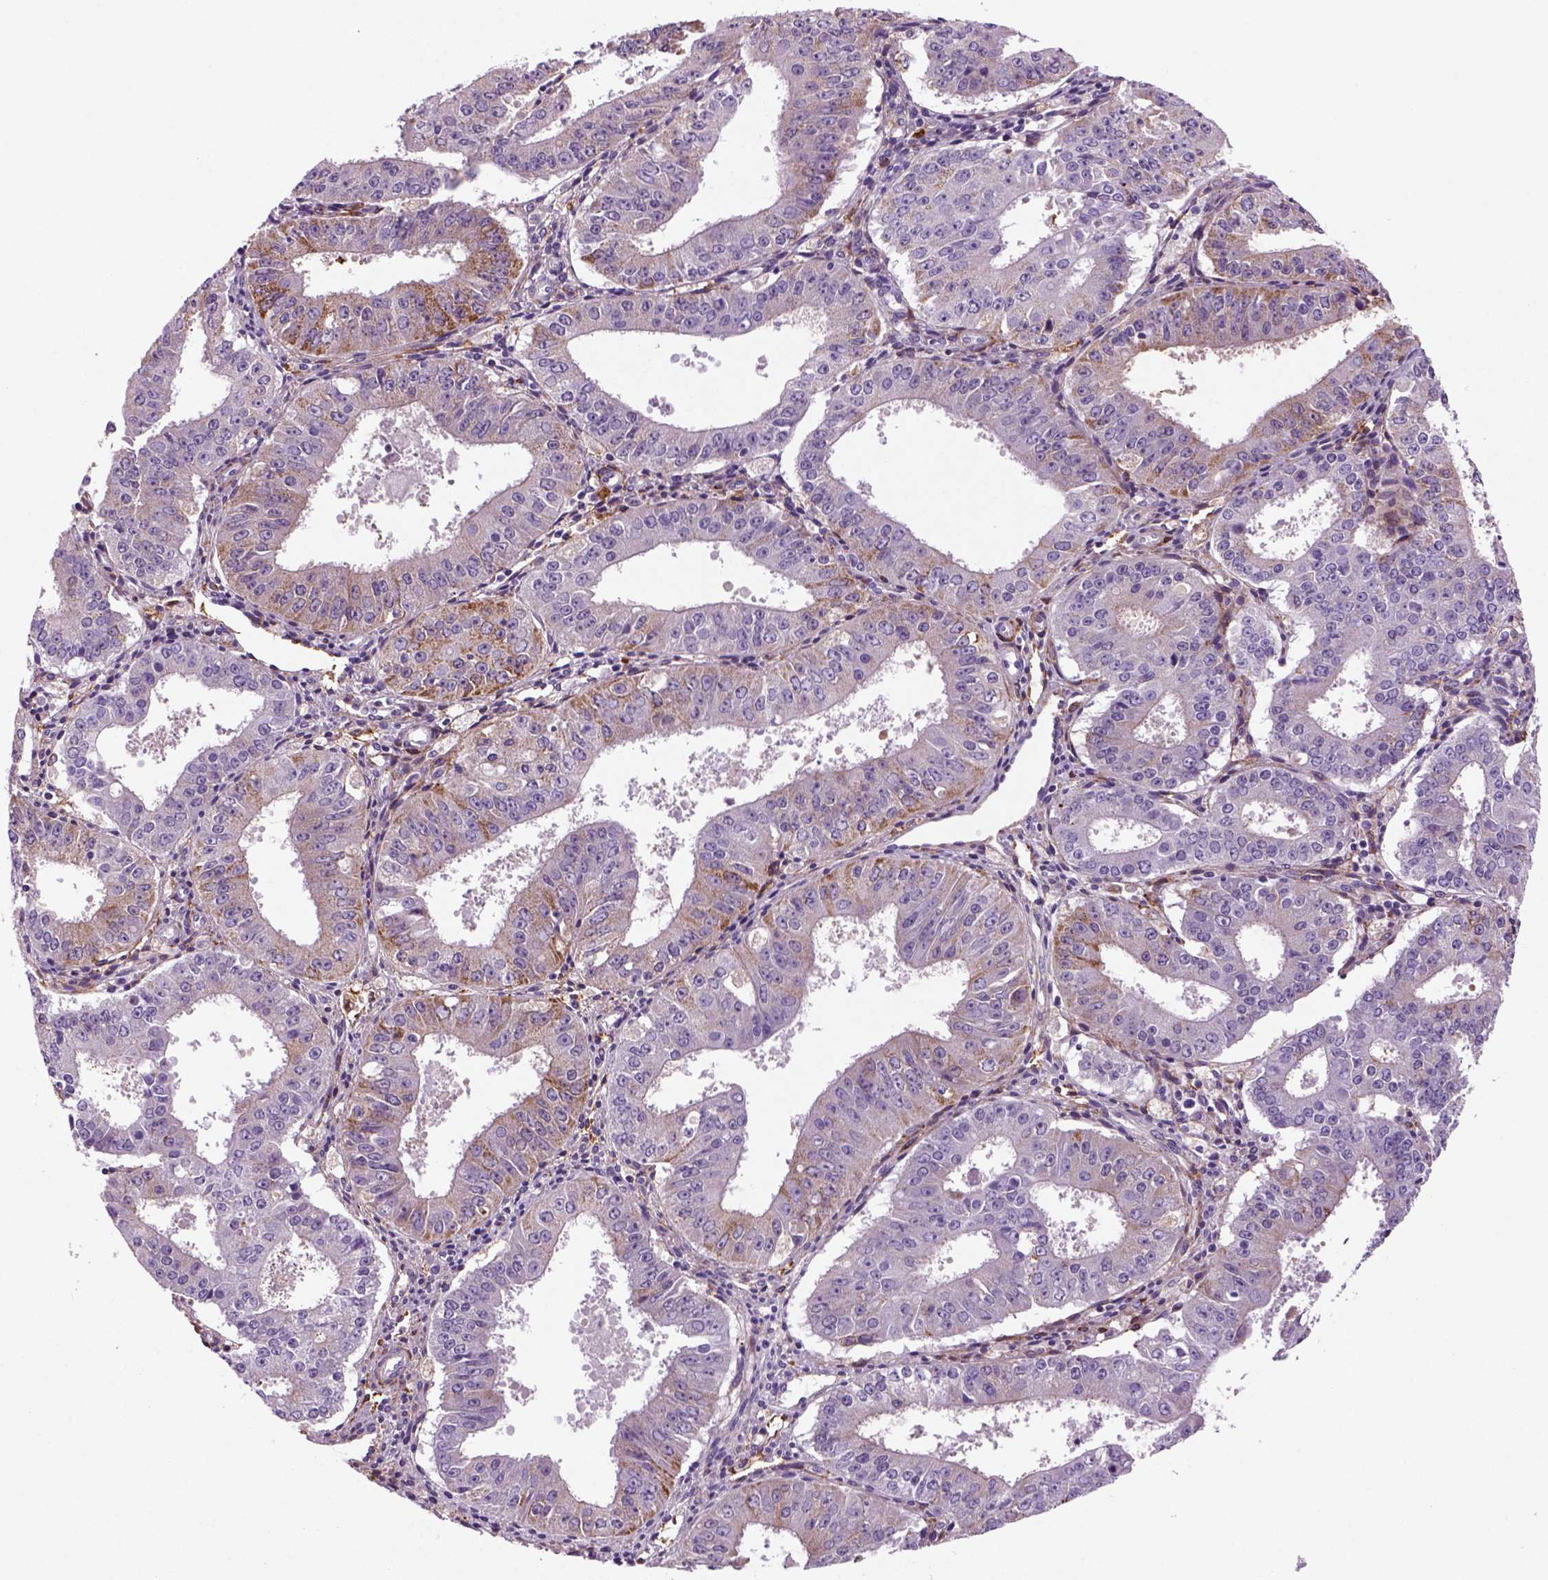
{"staining": {"intensity": "moderate", "quantity": "25%-75%", "location": "cytoplasmic/membranous"}, "tissue": "ovarian cancer", "cell_type": "Tumor cells", "image_type": "cancer", "snomed": [{"axis": "morphology", "description": "Carcinoma, endometroid"}, {"axis": "topography", "description": "Ovary"}], "caption": "Immunohistochemistry photomicrograph of human endometroid carcinoma (ovarian) stained for a protein (brown), which displays medium levels of moderate cytoplasmic/membranous positivity in about 25%-75% of tumor cells.", "gene": "MARCKS", "patient": {"sex": "female", "age": 42}}